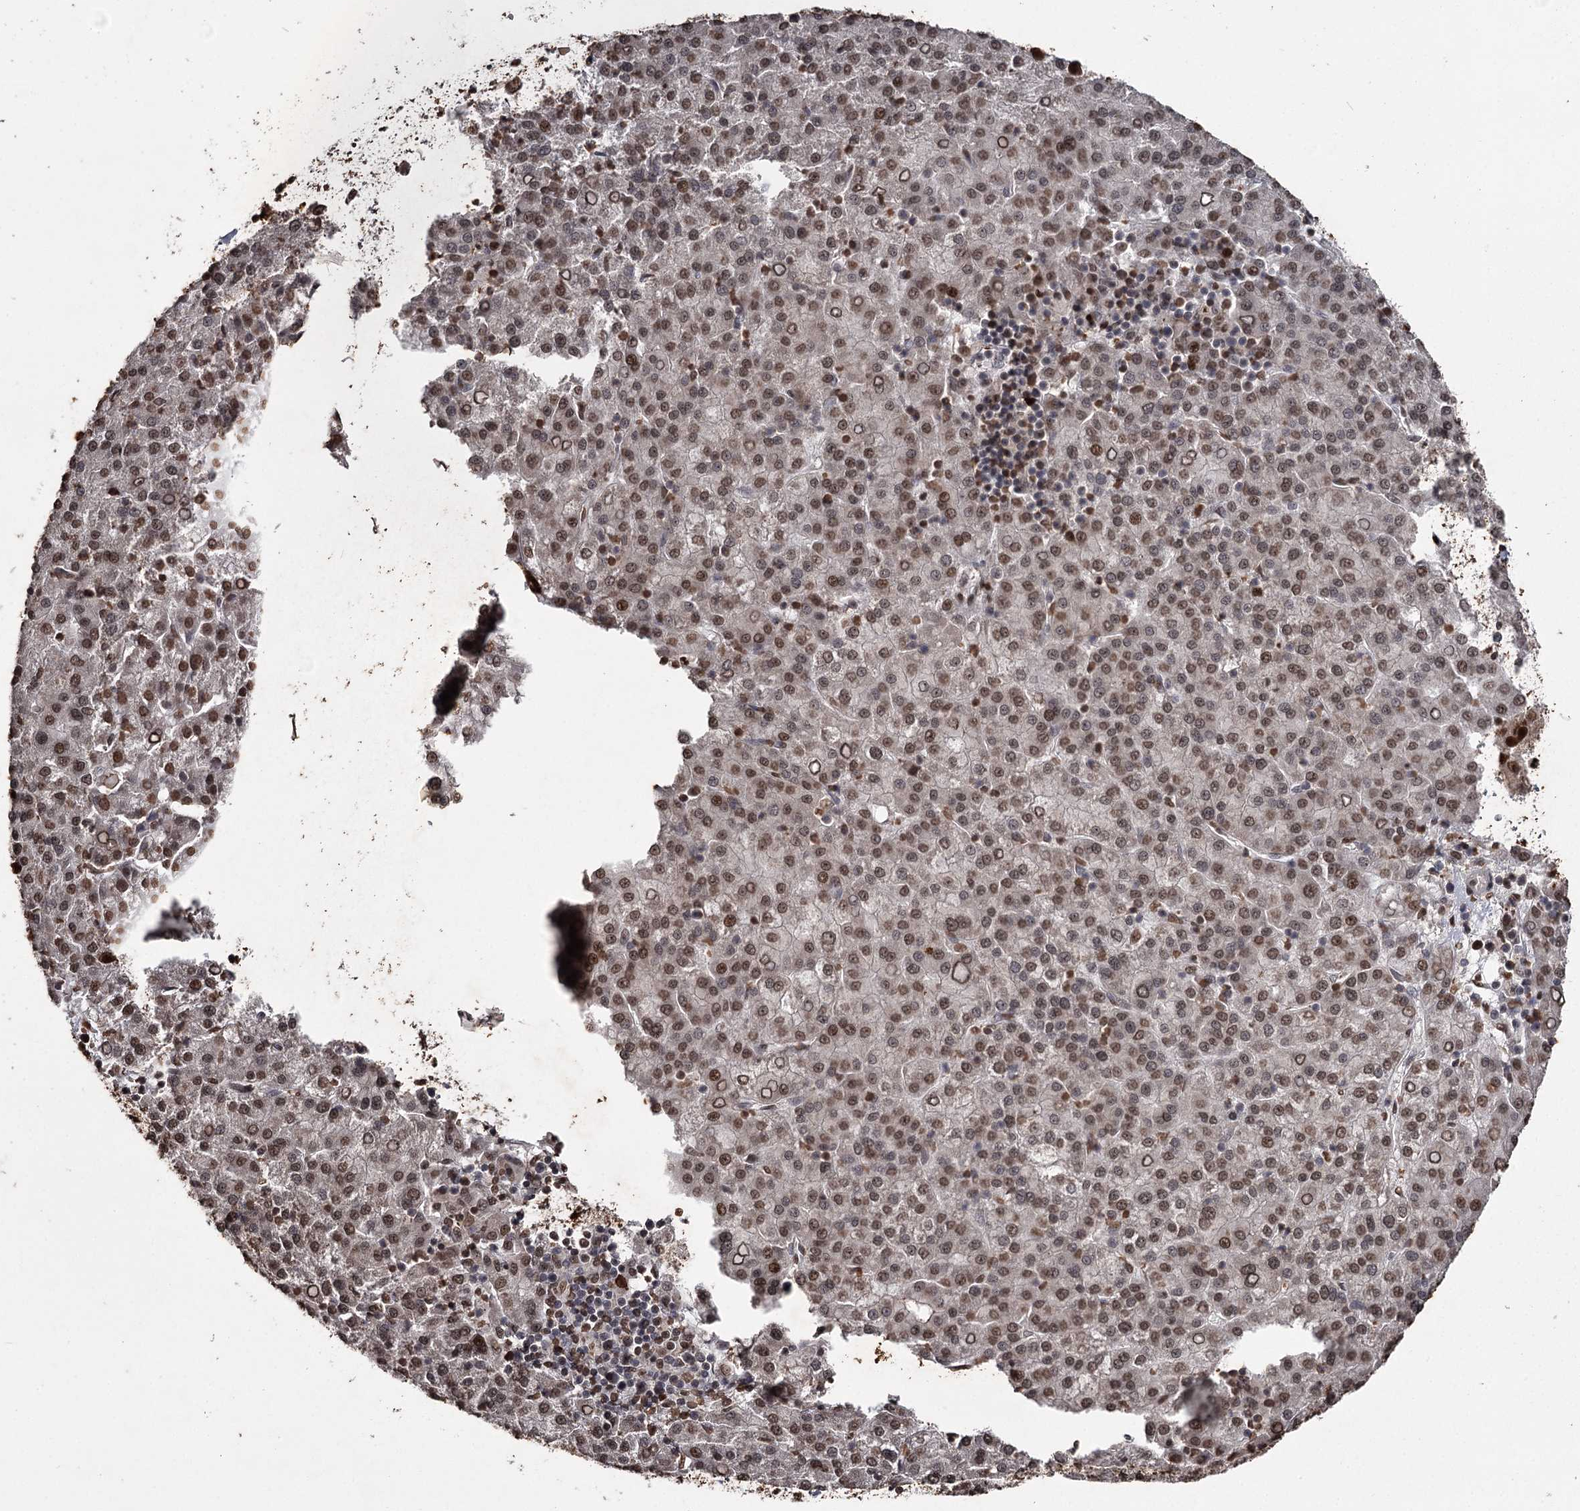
{"staining": {"intensity": "moderate", "quantity": ">75%", "location": "nuclear"}, "tissue": "liver cancer", "cell_type": "Tumor cells", "image_type": "cancer", "snomed": [{"axis": "morphology", "description": "Carcinoma, Hepatocellular, NOS"}, {"axis": "topography", "description": "Liver"}], "caption": "Human liver cancer stained with a protein marker displays moderate staining in tumor cells.", "gene": "THYN1", "patient": {"sex": "female", "age": 58}}